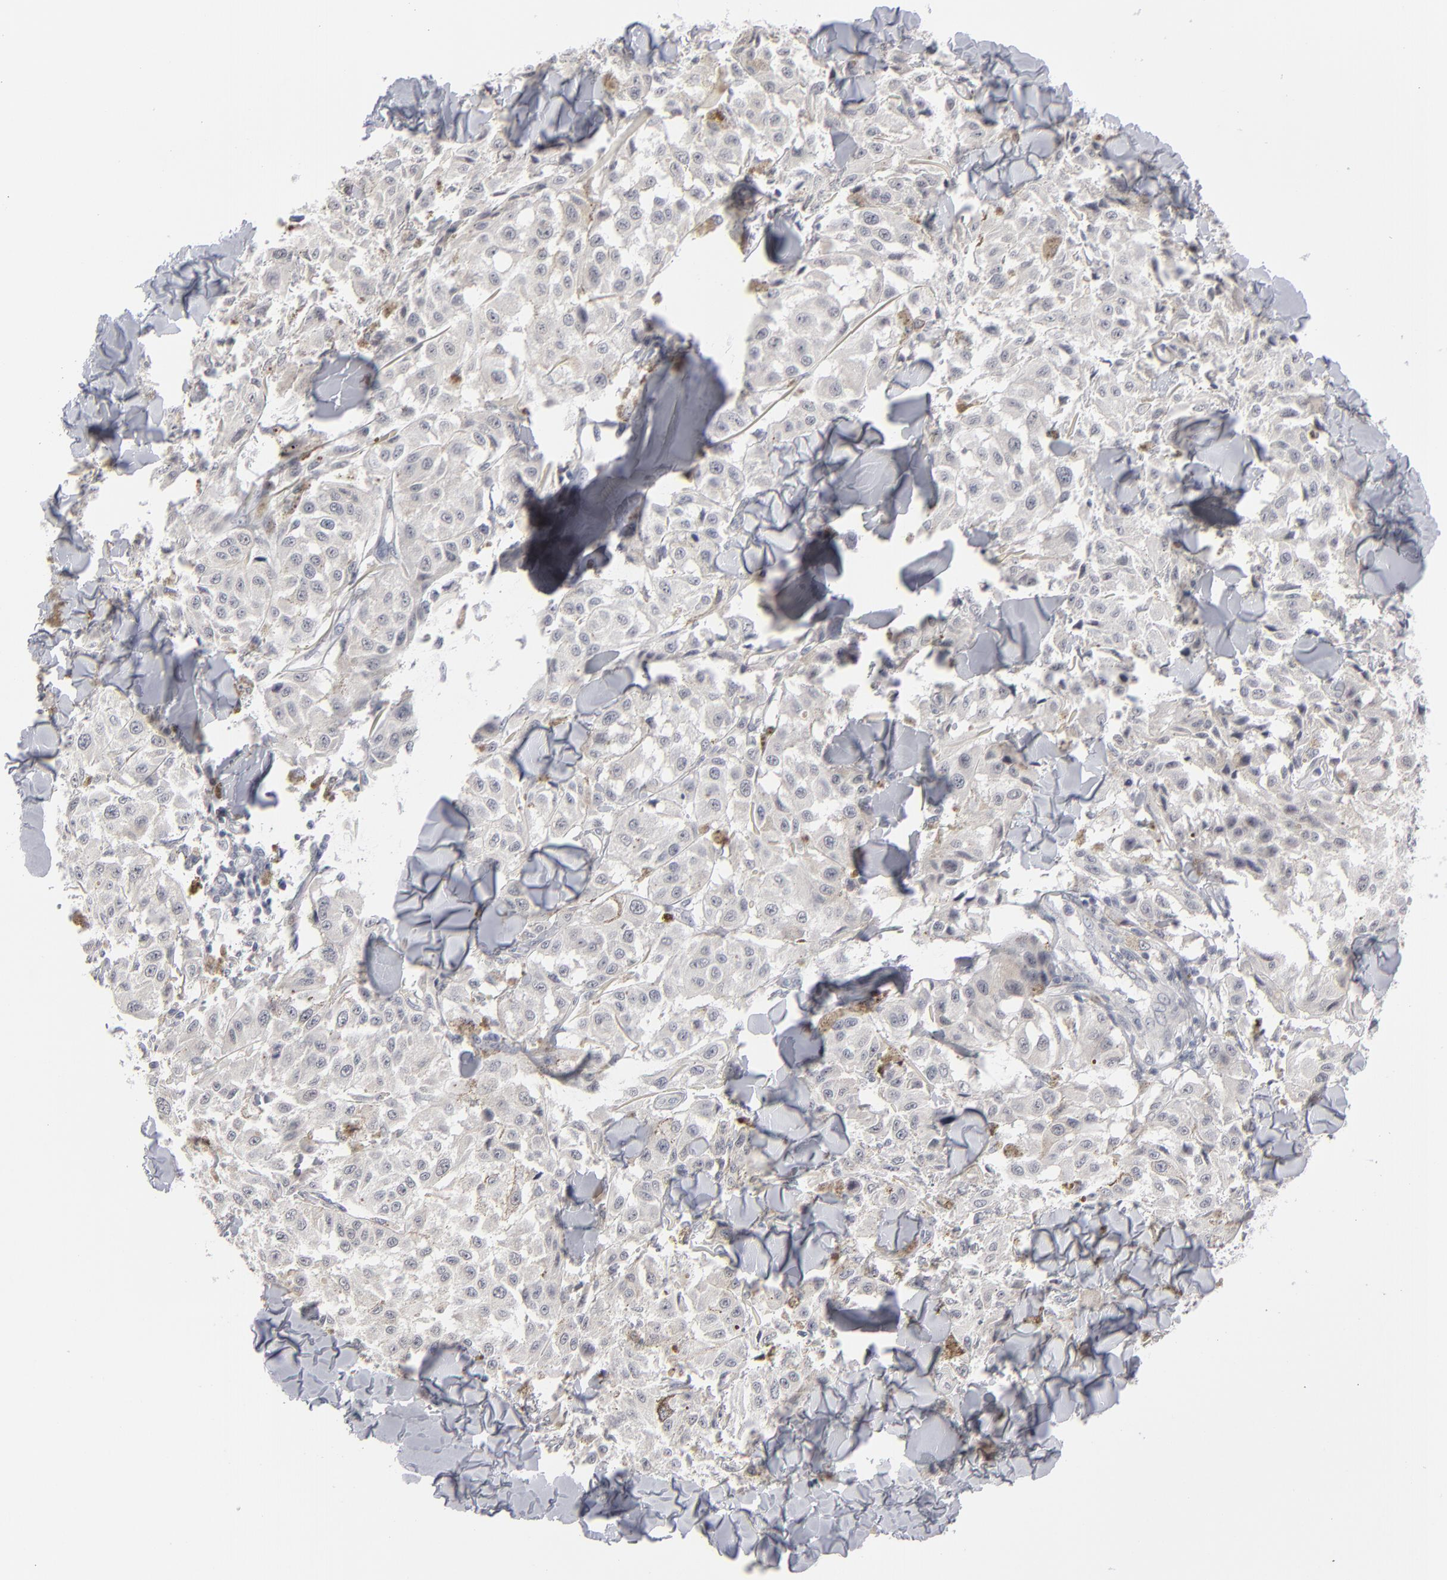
{"staining": {"intensity": "negative", "quantity": "none", "location": "none"}, "tissue": "melanoma", "cell_type": "Tumor cells", "image_type": "cancer", "snomed": [{"axis": "morphology", "description": "Malignant melanoma, NOS"}, {"axis": "topography", "description": "Skin"}], "caption": "Melanoma was stained to show a protein in brown. There is no significant staining in tumor cells.", "gene": "KIAA1210", "patient": {"sex": "female", "age": 64}}